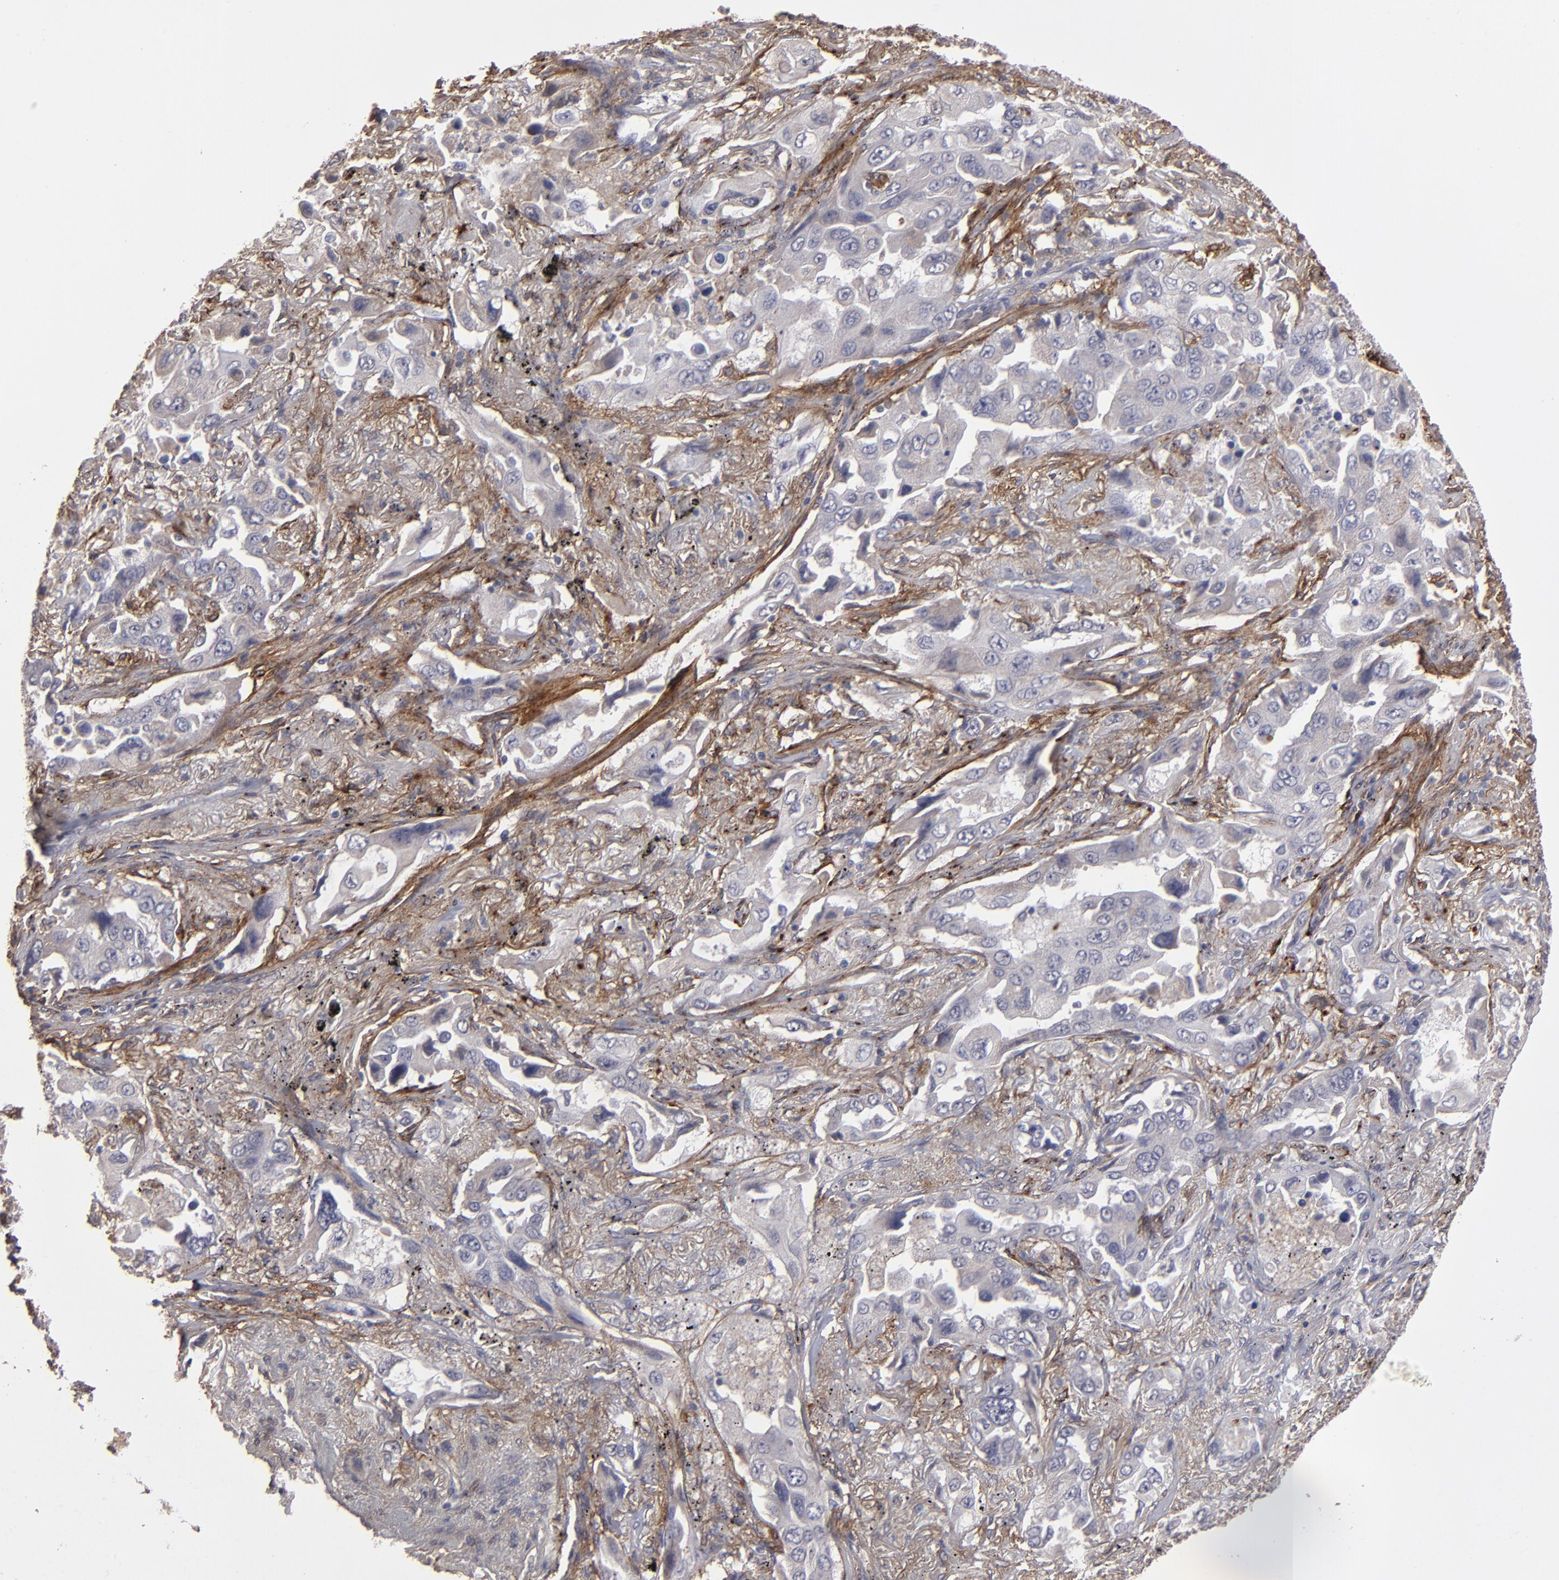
{"staining": {"intensity": "weak", "quantity": "25%-75%", "location": "cytoplasmic/membranous"}, "tissue": "lung cancer", "cell_type": "Tumor cells", "image_type": "cancer", "snomed": [{"axis": "morphology", "description": "Adenocarcinoma, NOS"}, {"axis": "topography", "description": "Lung"}], "caption": "Lung cancer (adenocarcinoma) tissue shows weak cytoplasmic/membranous expression in about 25%-75% of tumor cells, visualized by immunohistochemistry.", "gene": "ITGB5", "patient": {"sex": "female", "age": 65}}